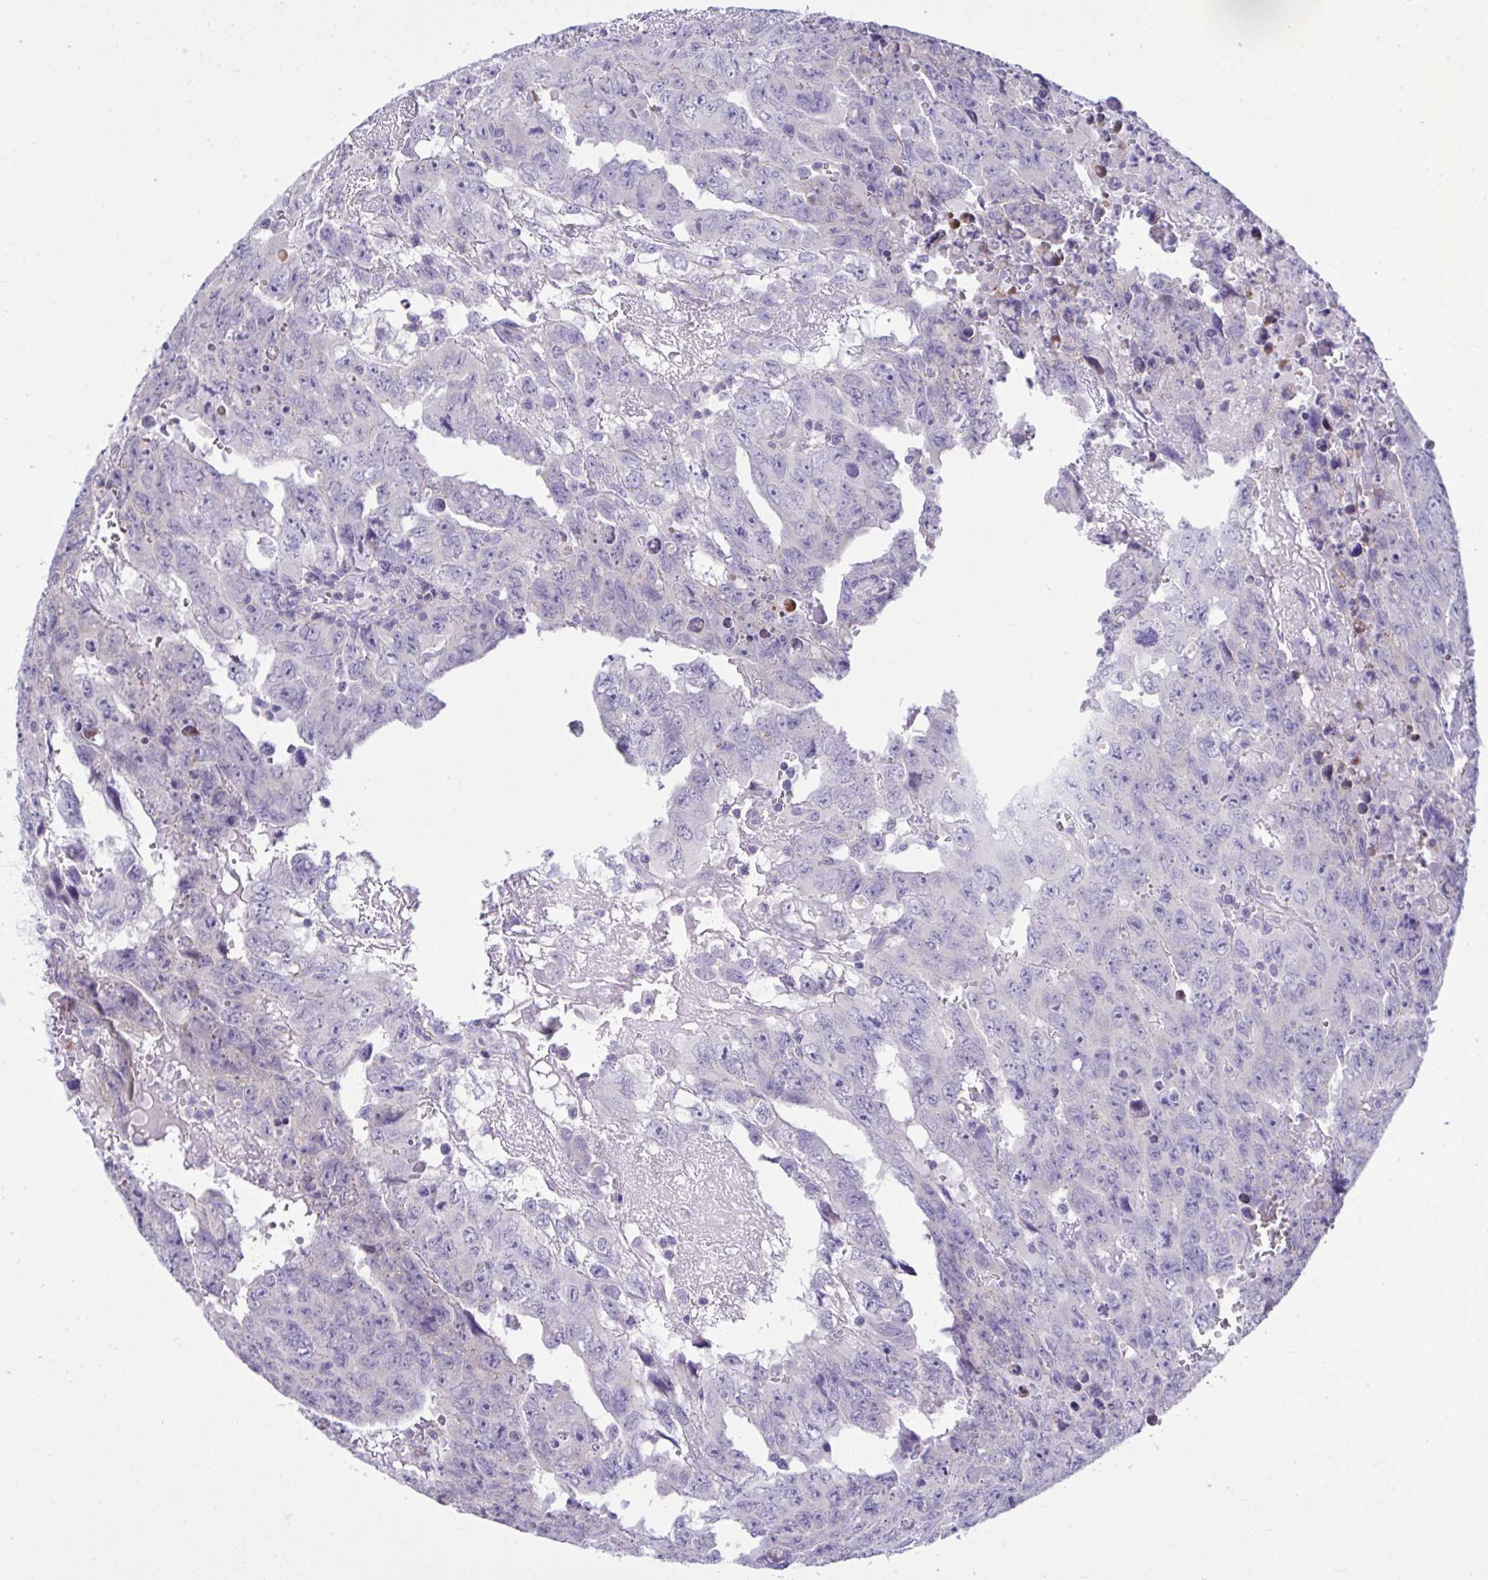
{"staining": {"intensity": "negative", "quantity": "none", "location": "none"}, "tissue": "testis cancer", "cell_type": "Tumor cells", "image_type": "cancer", "snomed": [{"axis": "morphology", "description": "Carcinoma, Embryonal, NOS"}, {"axis": "topography", "description": "Testis"}], "caption": "Testis cancer (embryonal carcinoma) was stained to show a protein in brown. There is no significant staining in tumor cells. (DAB (3,3'-diaminobenzidine) immunohistochemistry visualized using brightfield microscopy, high magnification).", "gene": "WDR97", "patient": {"sex": "male", "age": 24}}